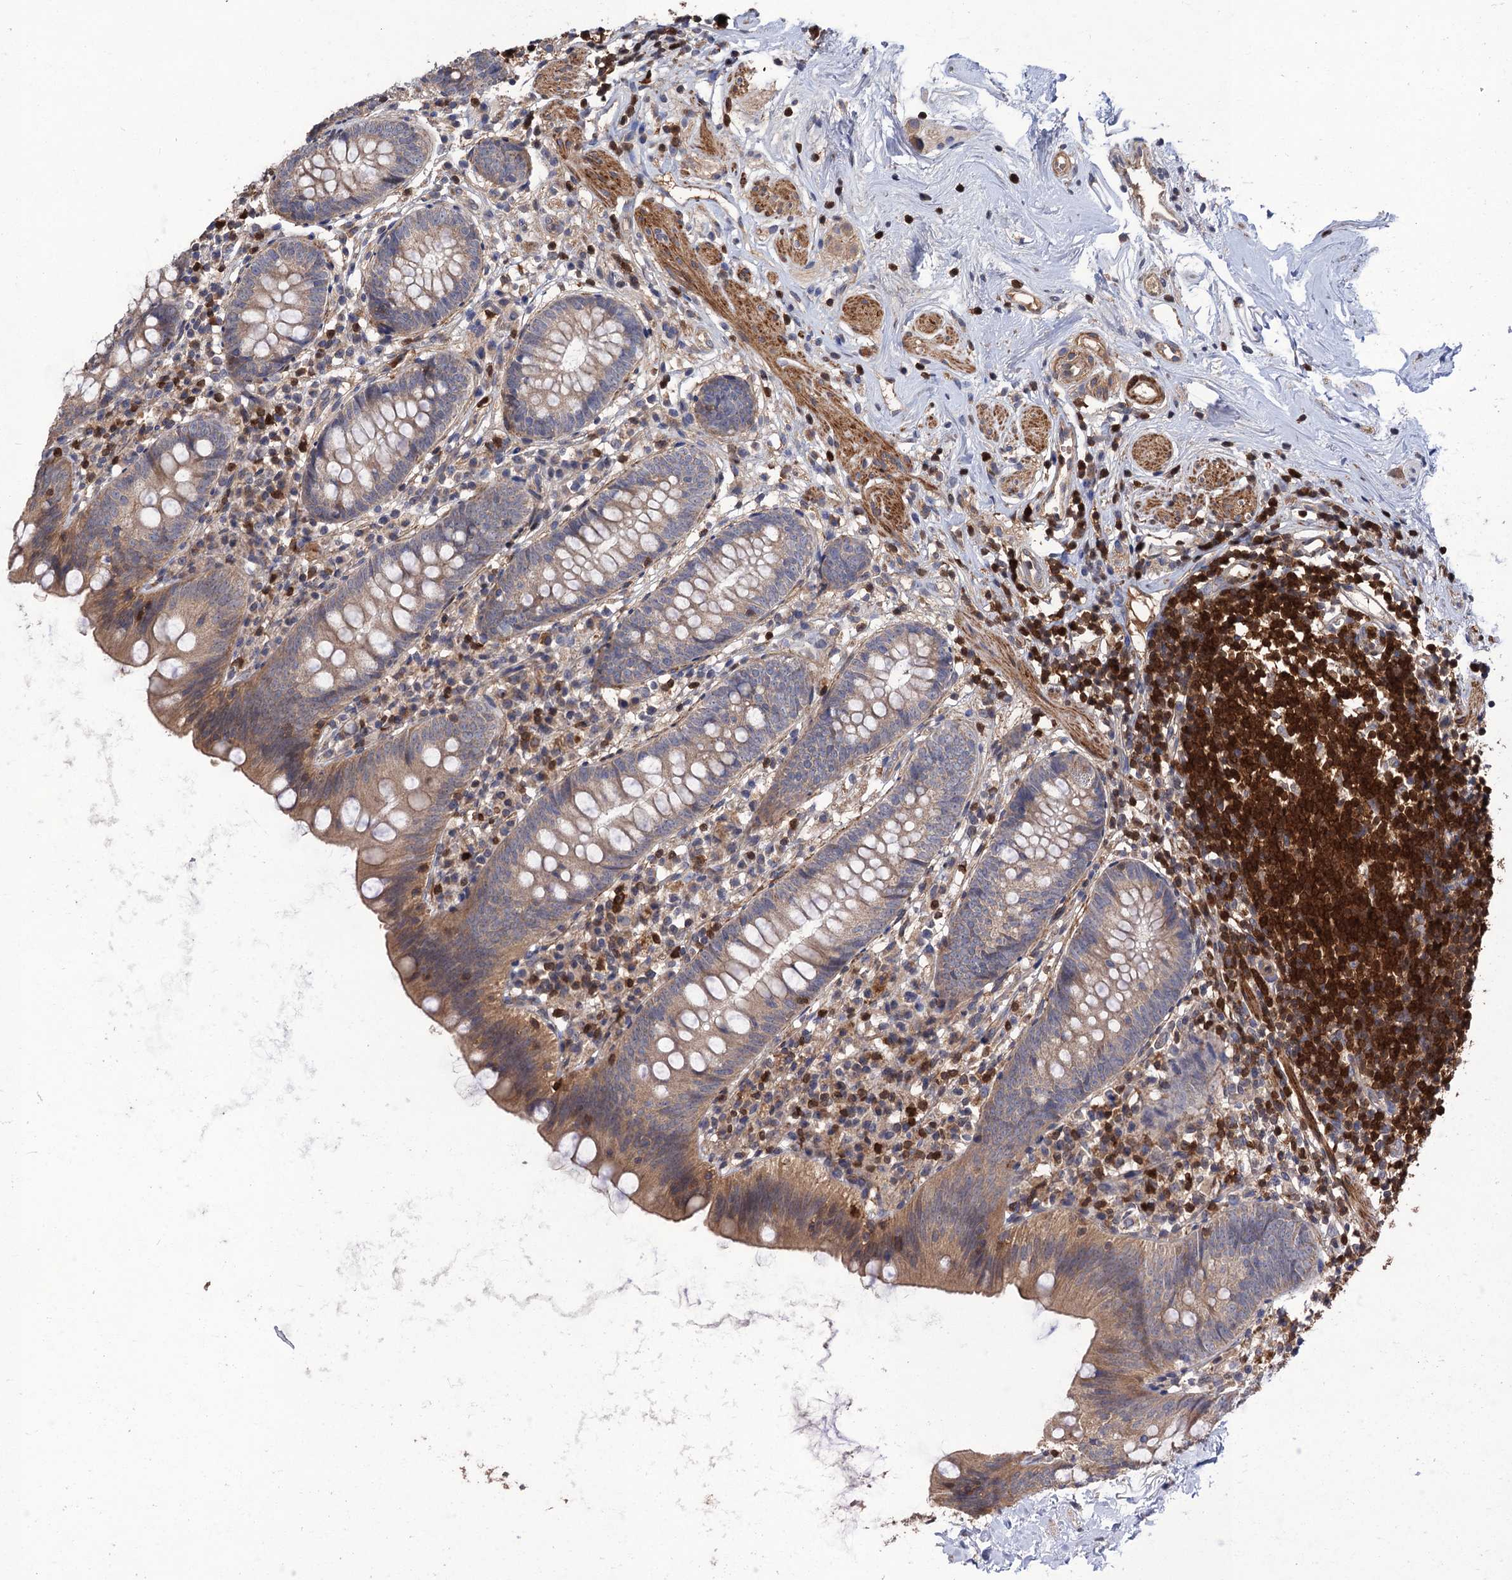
{"staining": {"intensity": "moderate", "quantity": "<25%", "location": "cytoplasmic/membranous"}, "tissue": "appendix", "cell_type": "Glandular cells", "image_type": "normal", "snomed": [{"axis": "morphology", "description": "Normal tissue, NOS"}, {"axis": "topography", "description": "Appendix"}], "caption": "An image of appendix stained for a protein reveals moderate cytoplasmic/membranous brown staining in glandular cells.", "gene": "DGKA", "patient": {"sex": "female", "age": 62}}